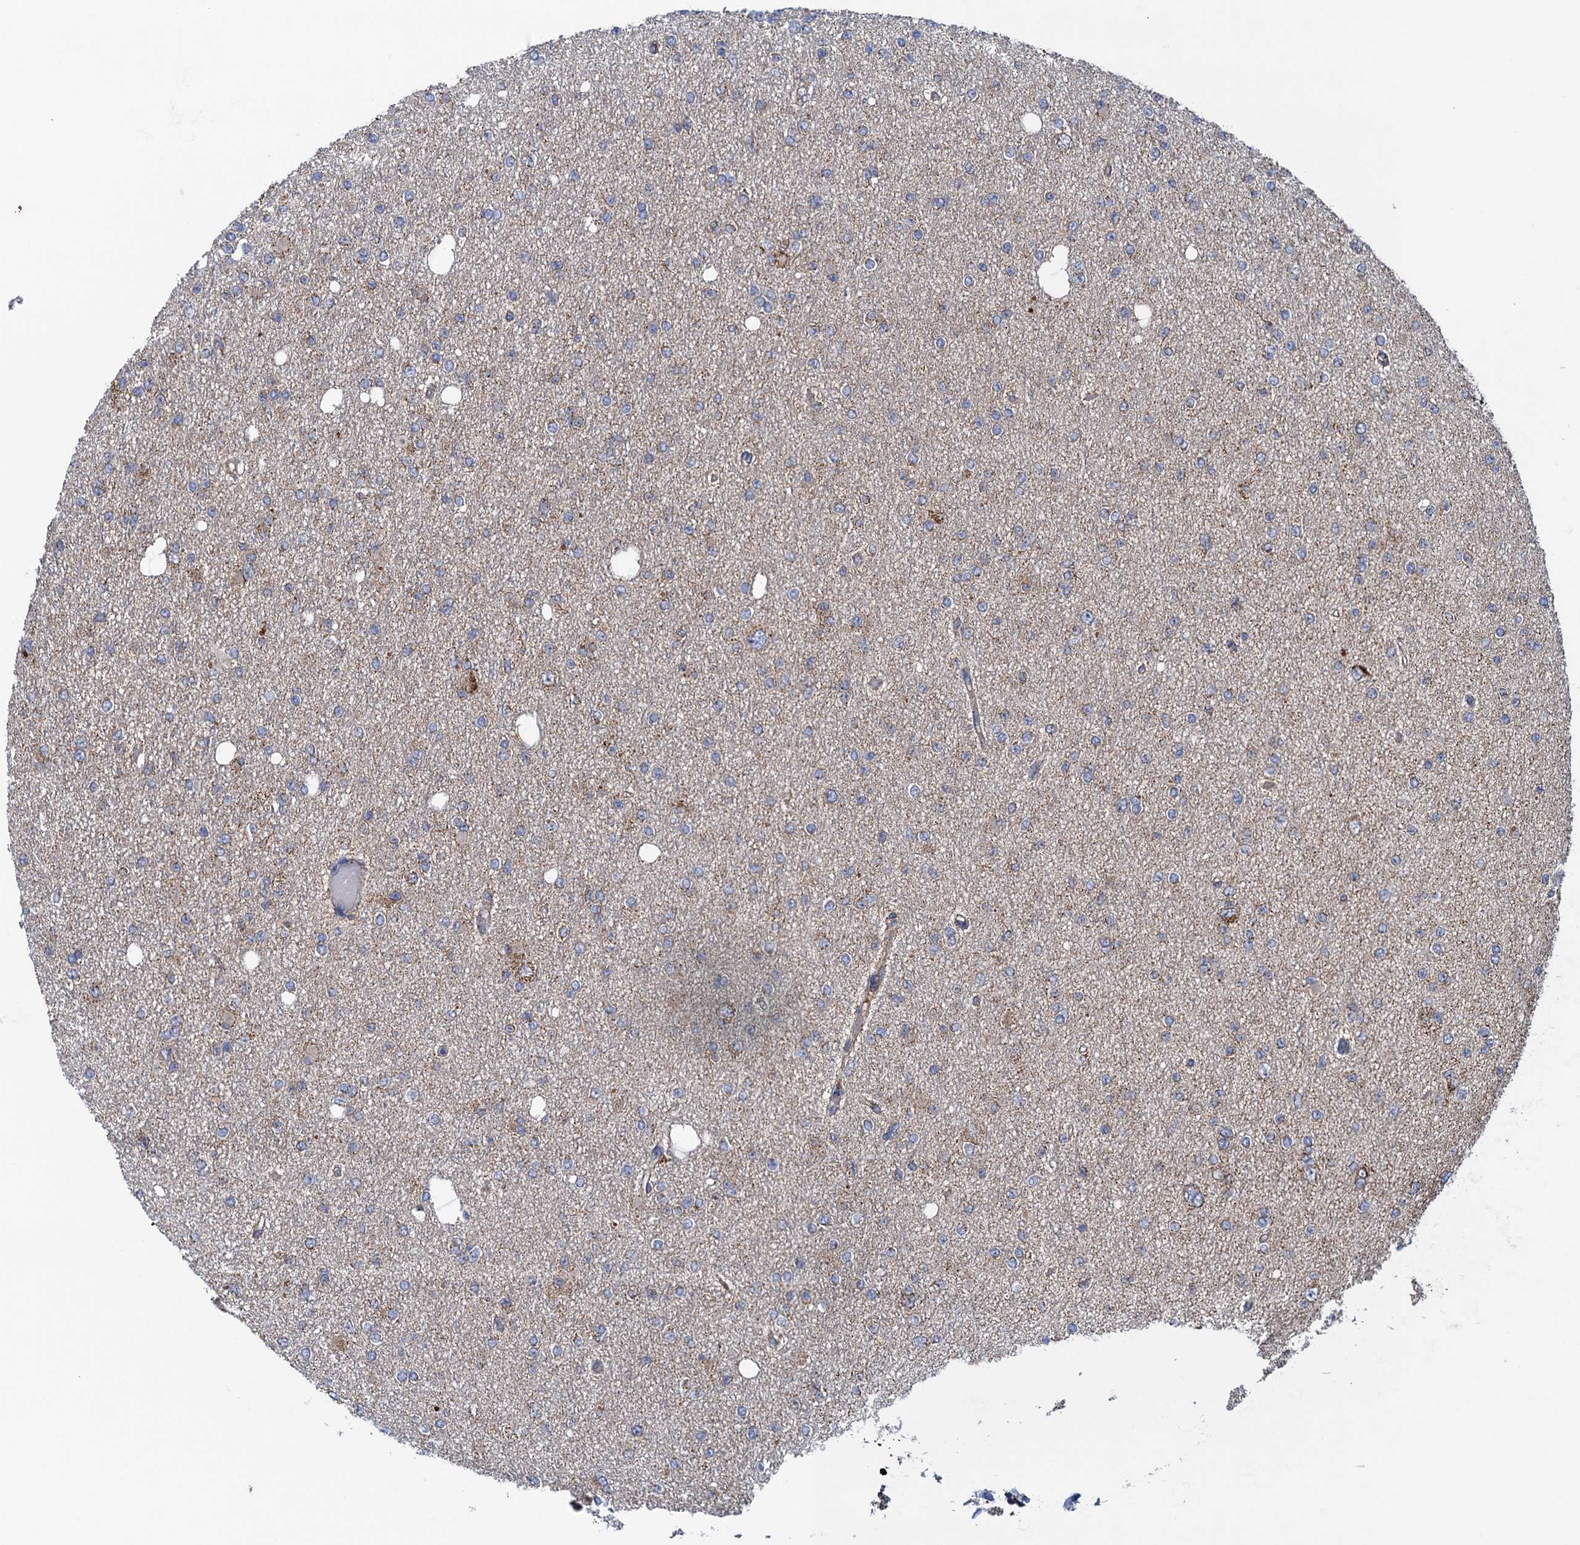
{"staining": {"intensity": "weak", "quantity": "<25%", "location": "cytoplasmic/membranous"}, "tissue": "glioma", "cell_type": "Tumor cells", "image_type": "cancer", "snomed": [{"axis": "morphology", "description": "Glioma, malignant, Low grade"}, {"axis": "topography", "description": "Brain"}], "caption": "Glioma stained for a protein using immunohistochemistry demonstrates no positivity tumor cells.", "gene": "GTPBP3", "patient": {"sex": "female", "age": 22}}